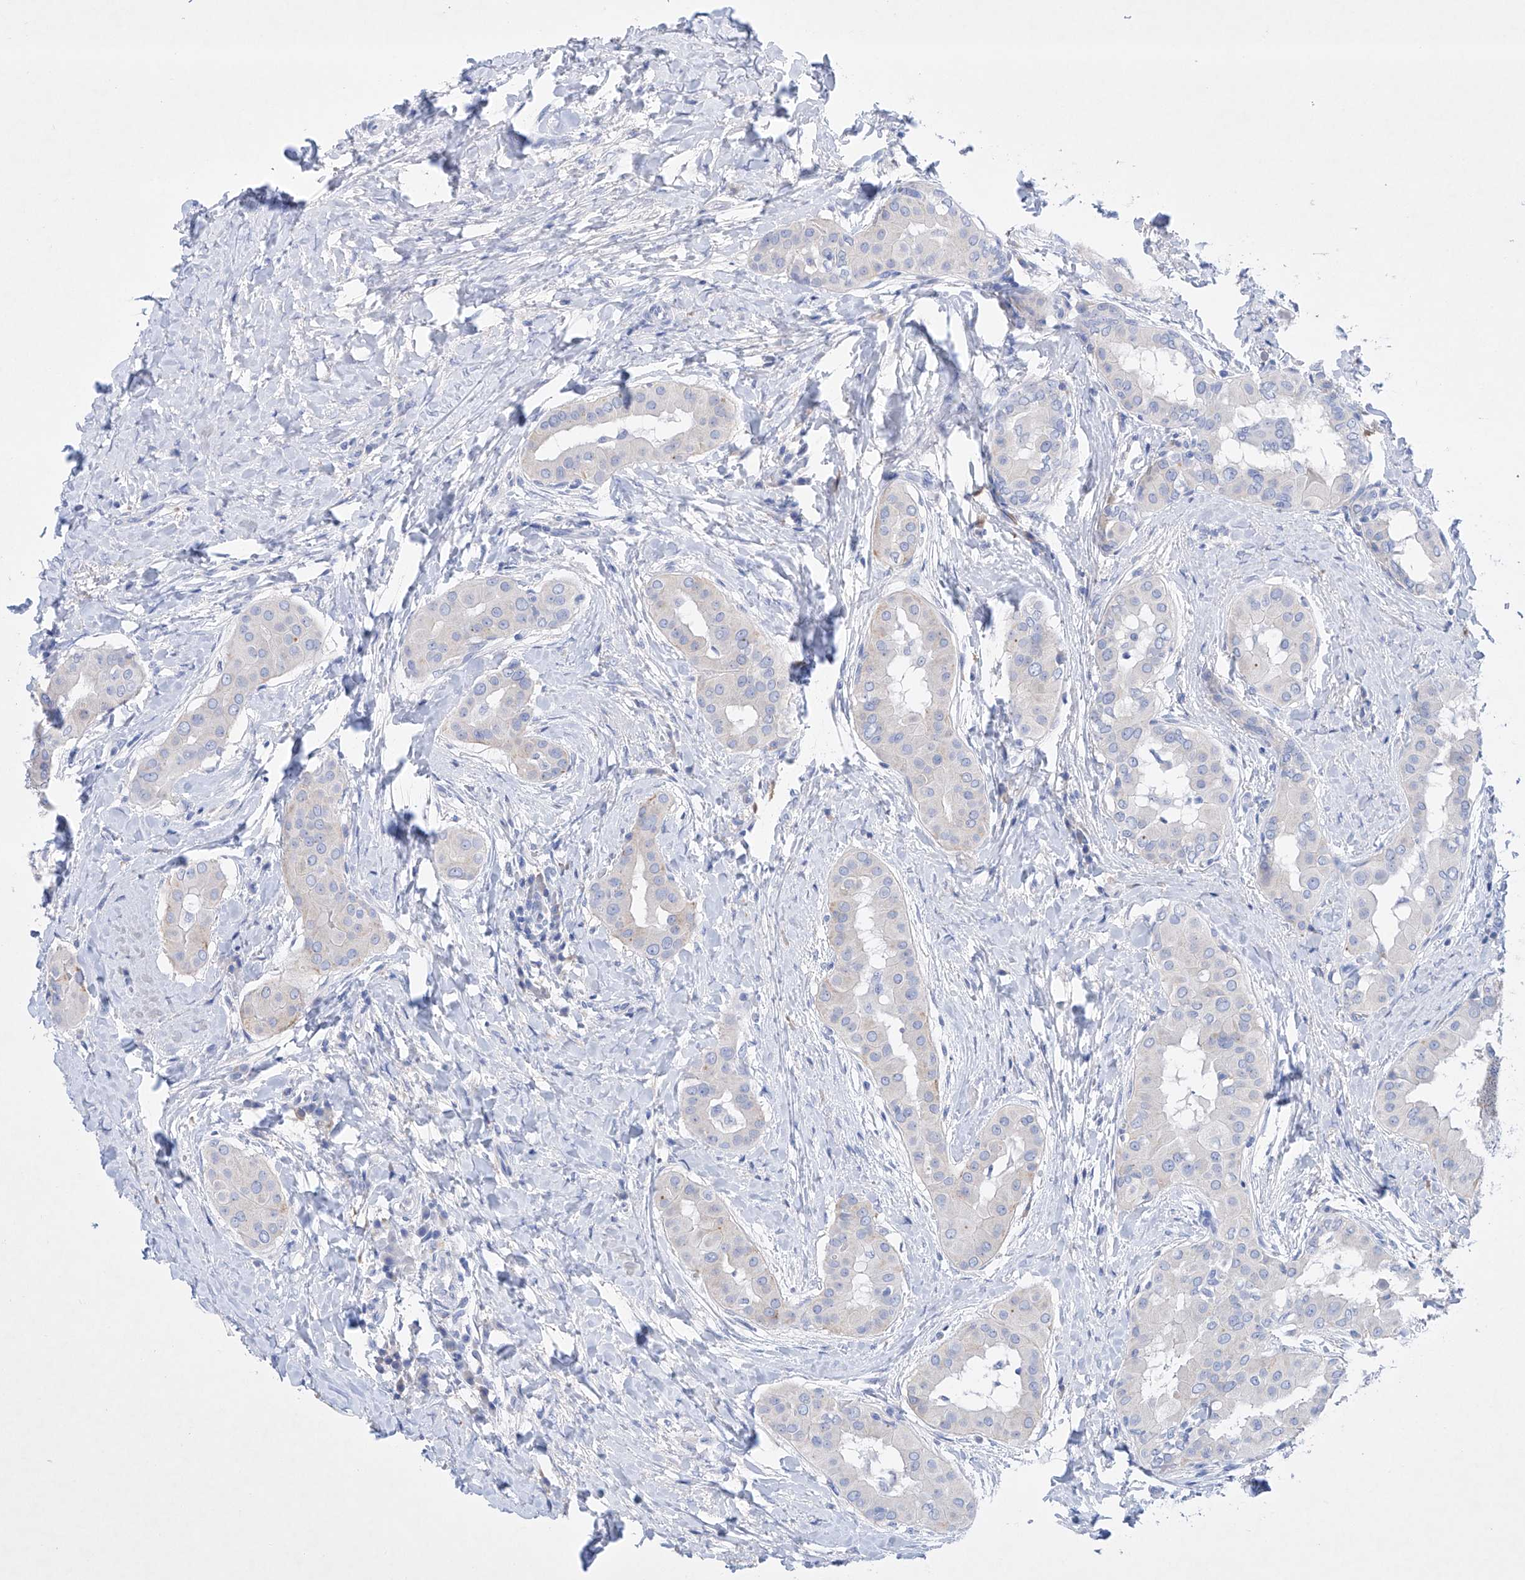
{"staining": {"intensity": "negative", "quantity": "none", "location": "none"}, "tissue": "thyroid cancer", "cell_type": "Tumor cells", "image_type": "cancer", "snomed": [{"axis": "morphology", "description": "Papillary adenocarcinoma, NOS"}, {"axis": "topography", "description": "Thyroid gland"}], "caption": "Histopathology image shows no protein expression in tumor cells of thyroid cancer tissue.", "gene": "LURAP1", "patient": {"sex": "male", "age": 33}}